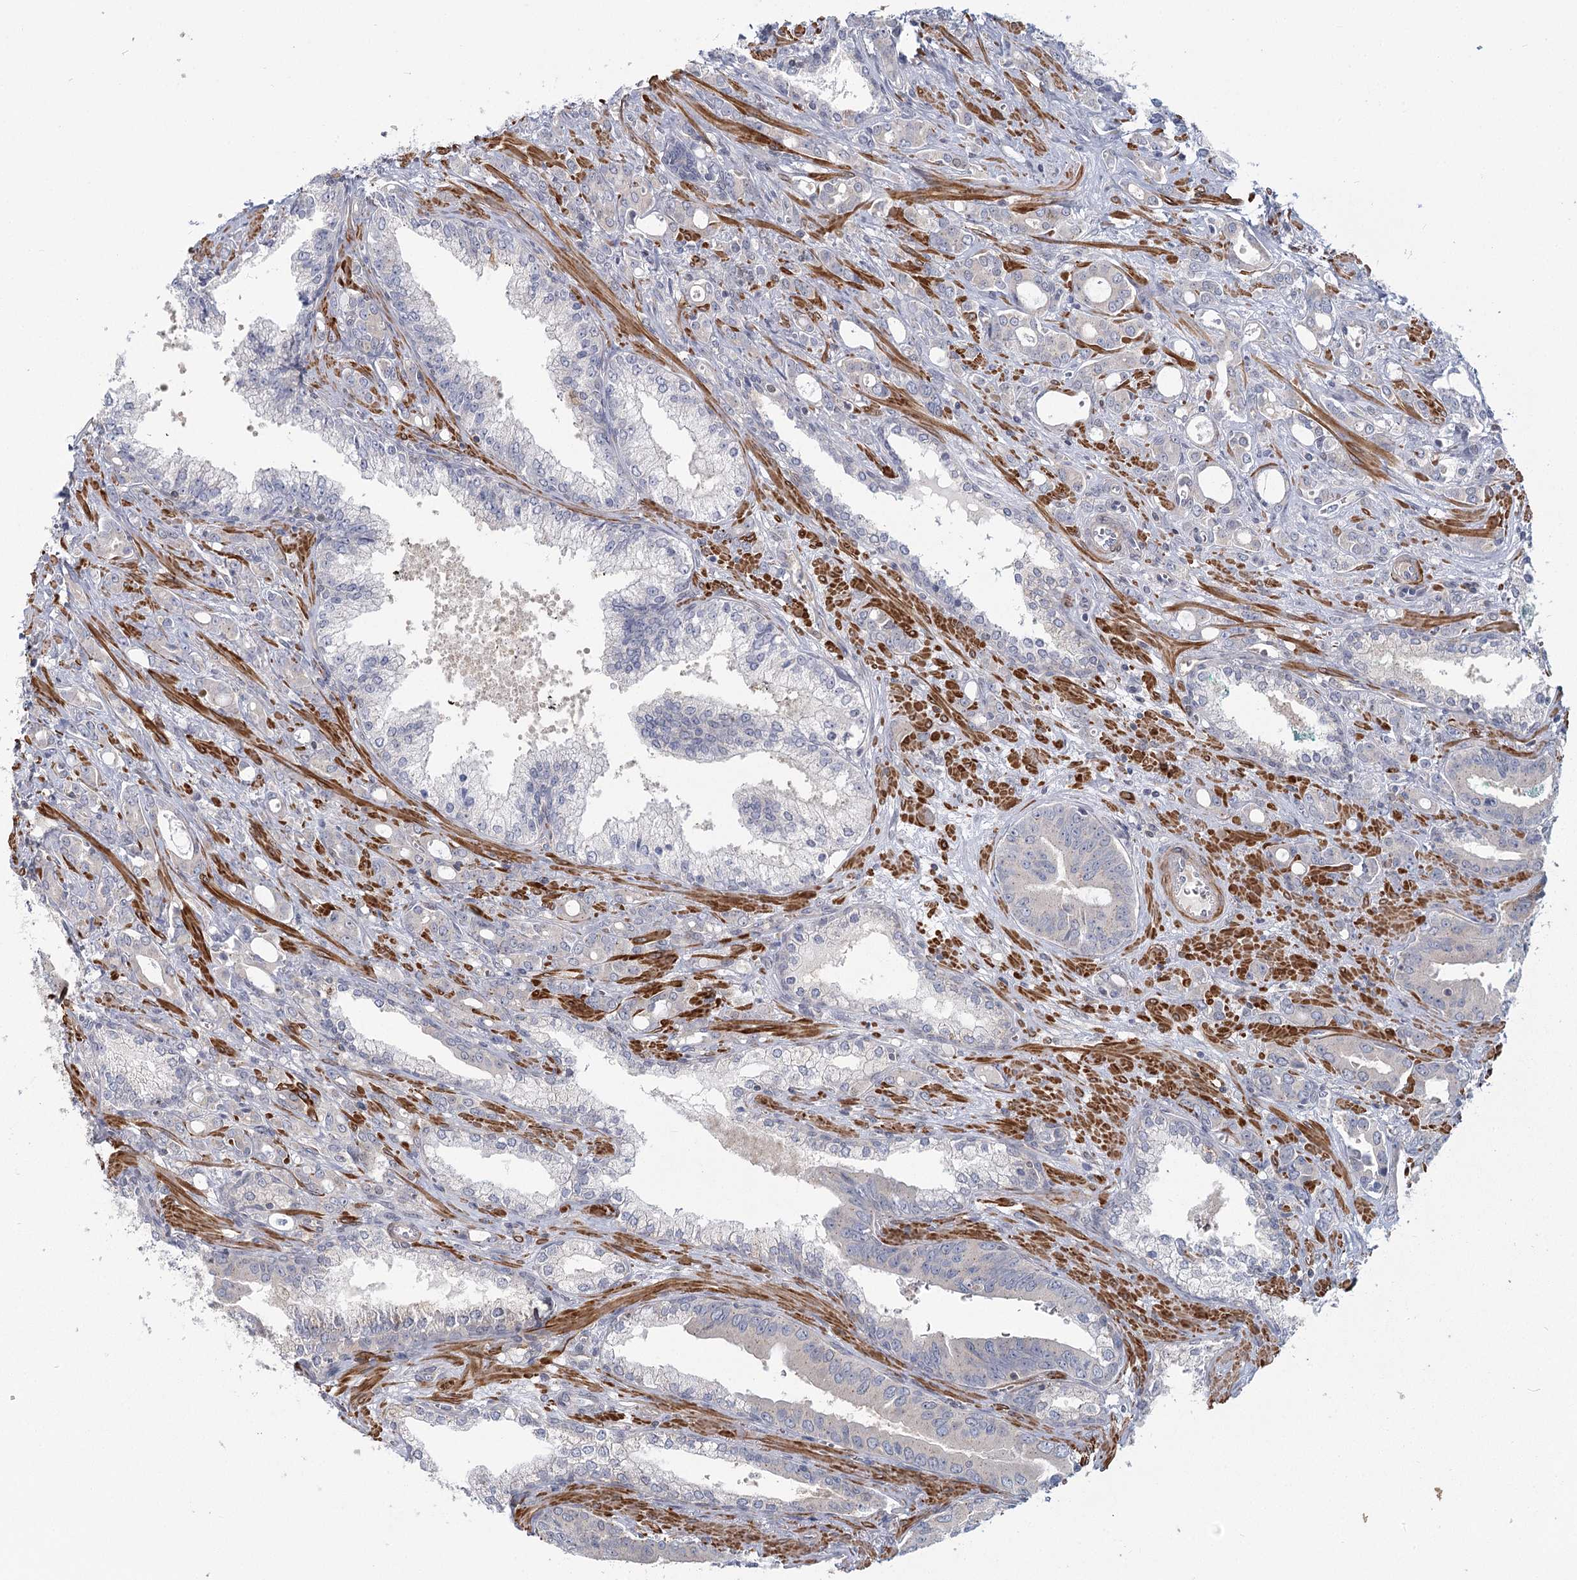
{"staining": {"intensity": "negative", "quantity": "none", "location": "none"}, "tissue": "prostate cancer", "cell_type": "Tumor cells", "image_type": "cancer", "snomed": [{"axis": "morphology", "description": "Adenocarcinoma, High grade"}, {"axis": "topography", "description": "Prostate"}], "caption": "This is a photomicrograph of immunohistochemistry (IHC) staining of adenocarcinoma (high-grade) (prostate), which shows no positivity in tumor cells.", "gene": "USP11", "patient": {"sex": "male", "age": 72}}